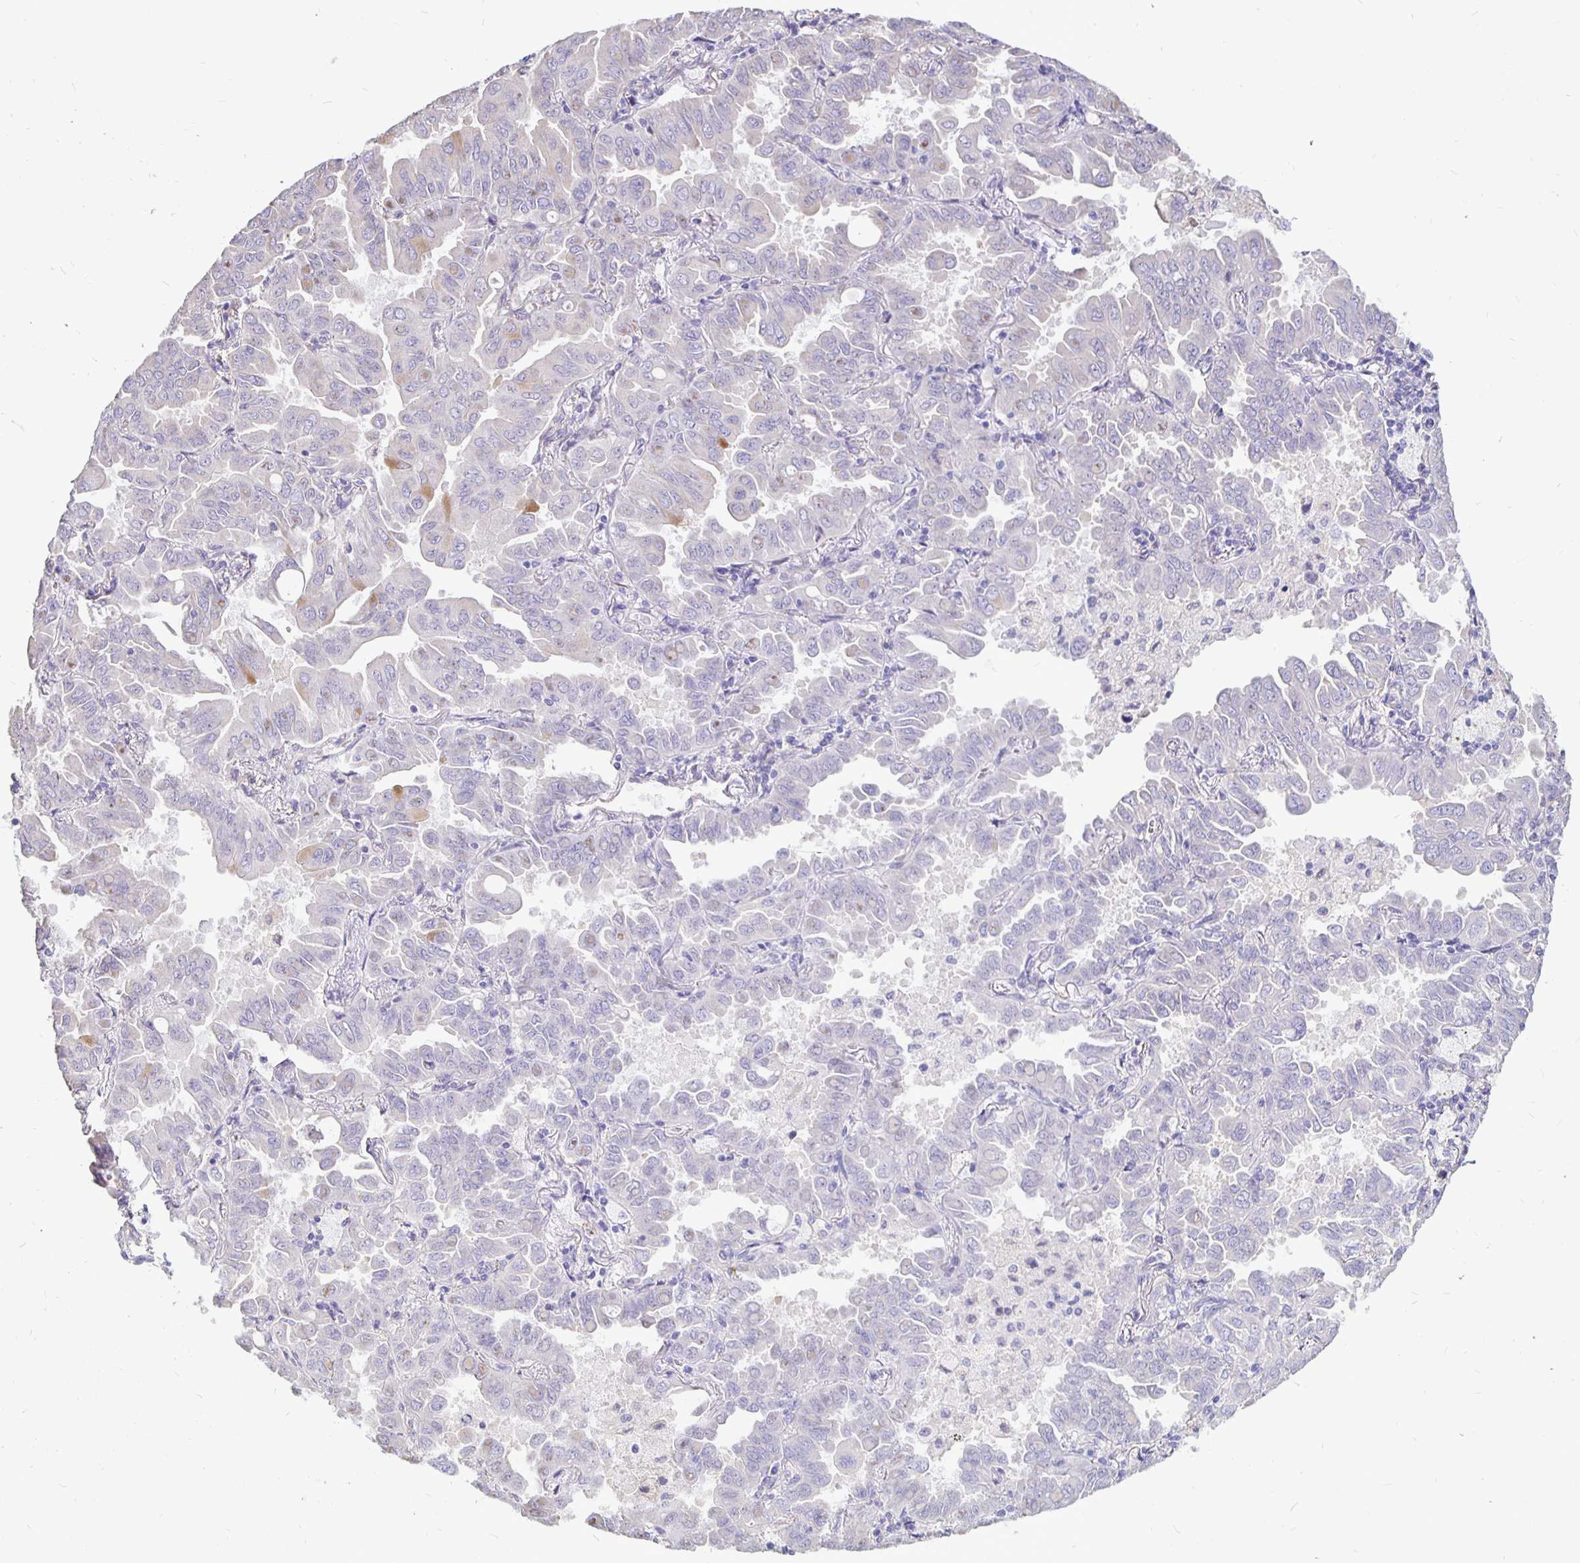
{"staining": {"intensity": "negative", "quantity": "none", "location": "none"}, "tissue": "lung cancer", "cell_type": "Tumor cells", "image_type": "cancer", "snomed": [{"axis": "morphology", "description": "Adenocarcinoma, NOS"}, {"axis": "topography", "description": "Lung"}], "caption": "A photomicrograph of human adenocarcinoma (lung) is negative for staining in tumor cells.", "gene": "DNAI2", "patient": {"sex": "male", "age": 64}}